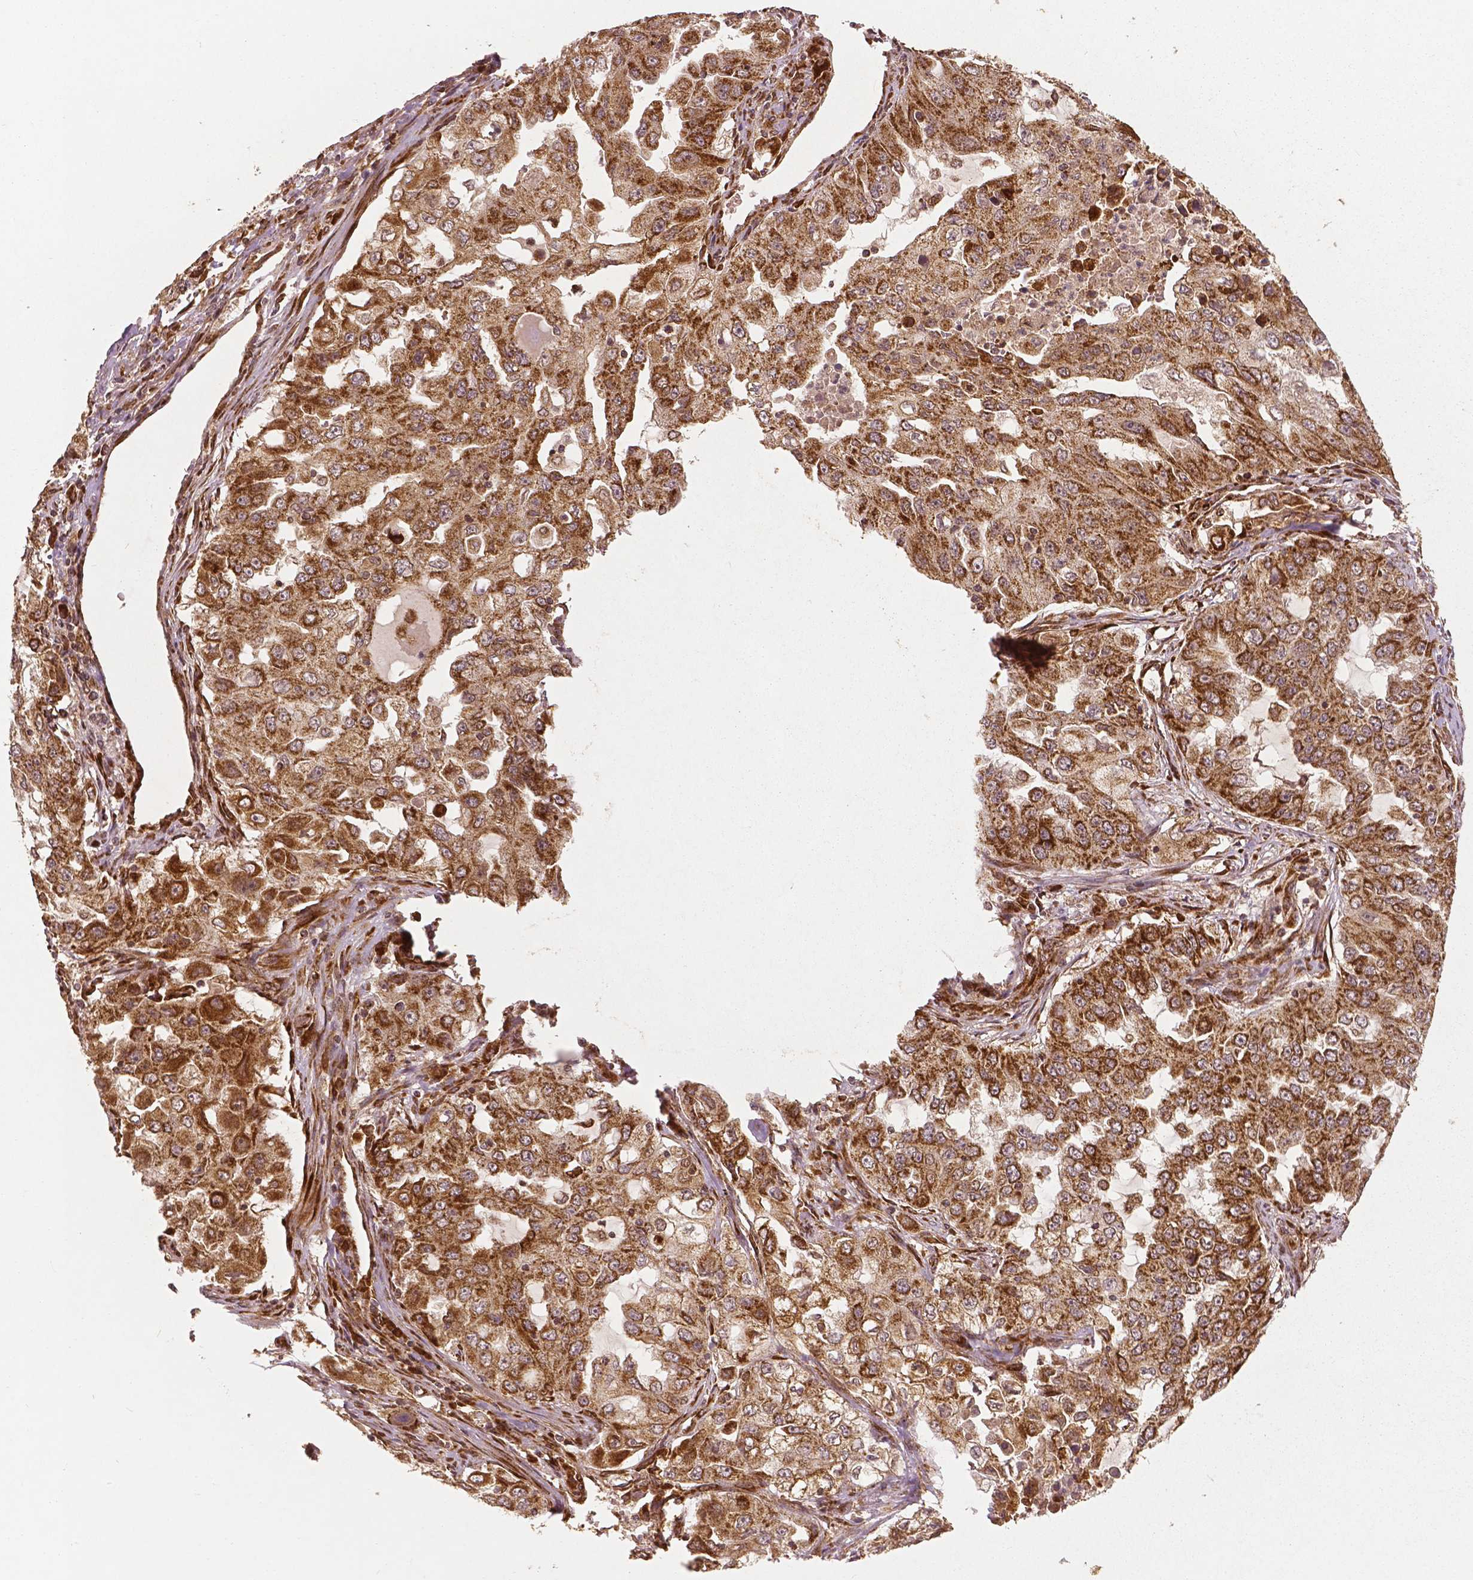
{"staining": {"intensity": "strong", "quantity": ">75%", "location": "cytoplasmic/membranous"}, "tissue": "lung cancer", "cell_type": "Tumor cells", "image_type": "cancer", "snomed": [{"axis": "morphology", "description": "Adenocarcinoma, NOS"}, {"axis": "topography", "description": "Lung"}], "caption": "Lung cancer stained for a protein (brown) exhibits strong cytoplasmic/membranous positive positivity in about >75% of tumor cells.", "gene": "PGAM5", "patient": {"sex": "female", "age": 61}}